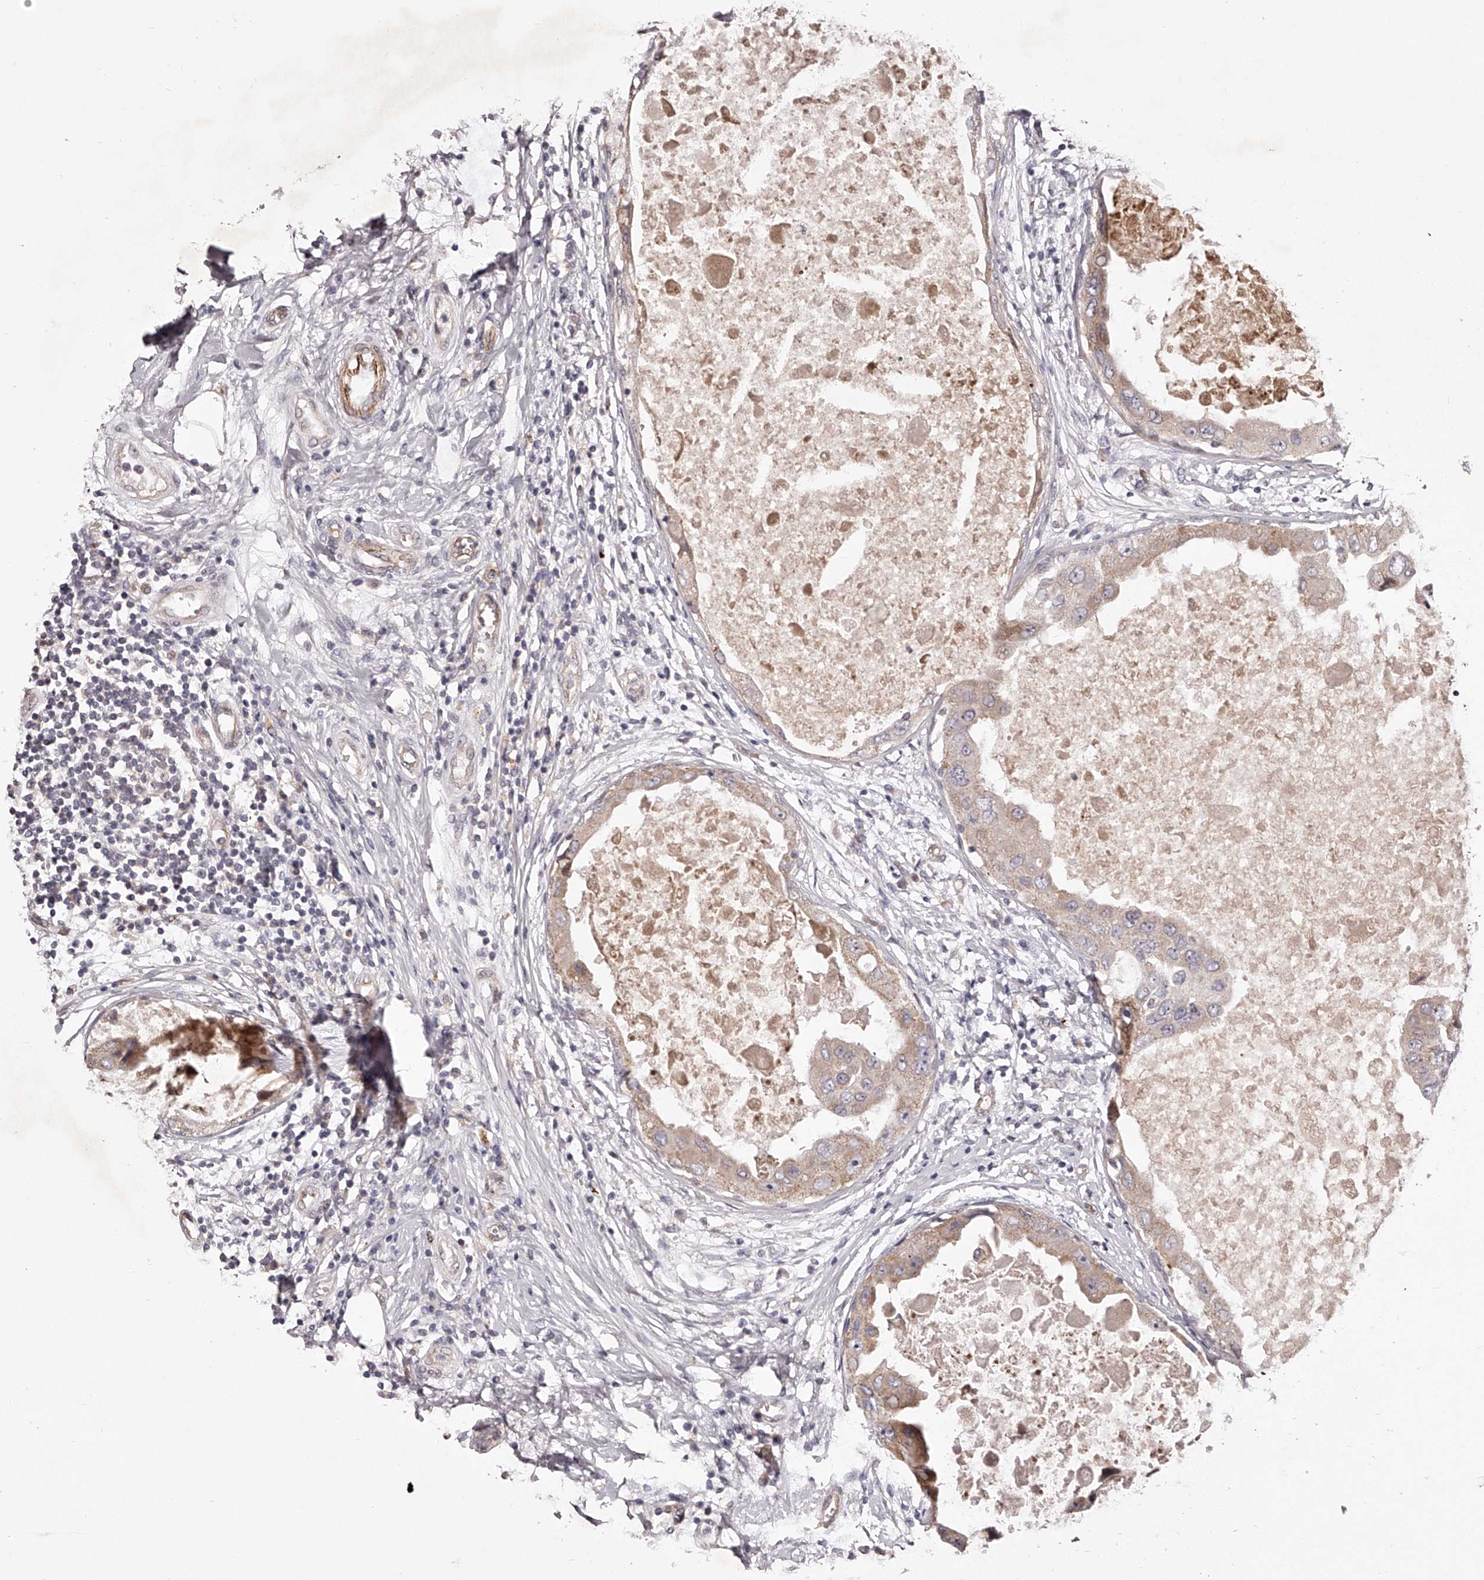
{"staining": {"intensity": "weak", "quantity": ">75%", "location": "cytoplasmic/membranous"}, "tissue": "breast cancer", "cell_type": "Tumor cells", "image_type": "cancer", "snomed": [{"axis": "morphology", "description": "Duct carcinoma"}, {"axis": "topography", "description": "Breast"}], "caption": "Tumor cells display low levels of weak cytoplasmic/membranous staining in approximately >75% of cells in human invasive ductal carcinoma (breast).", "gene": "ODF2L", "patient": {"sex": "female", "age": 27}}